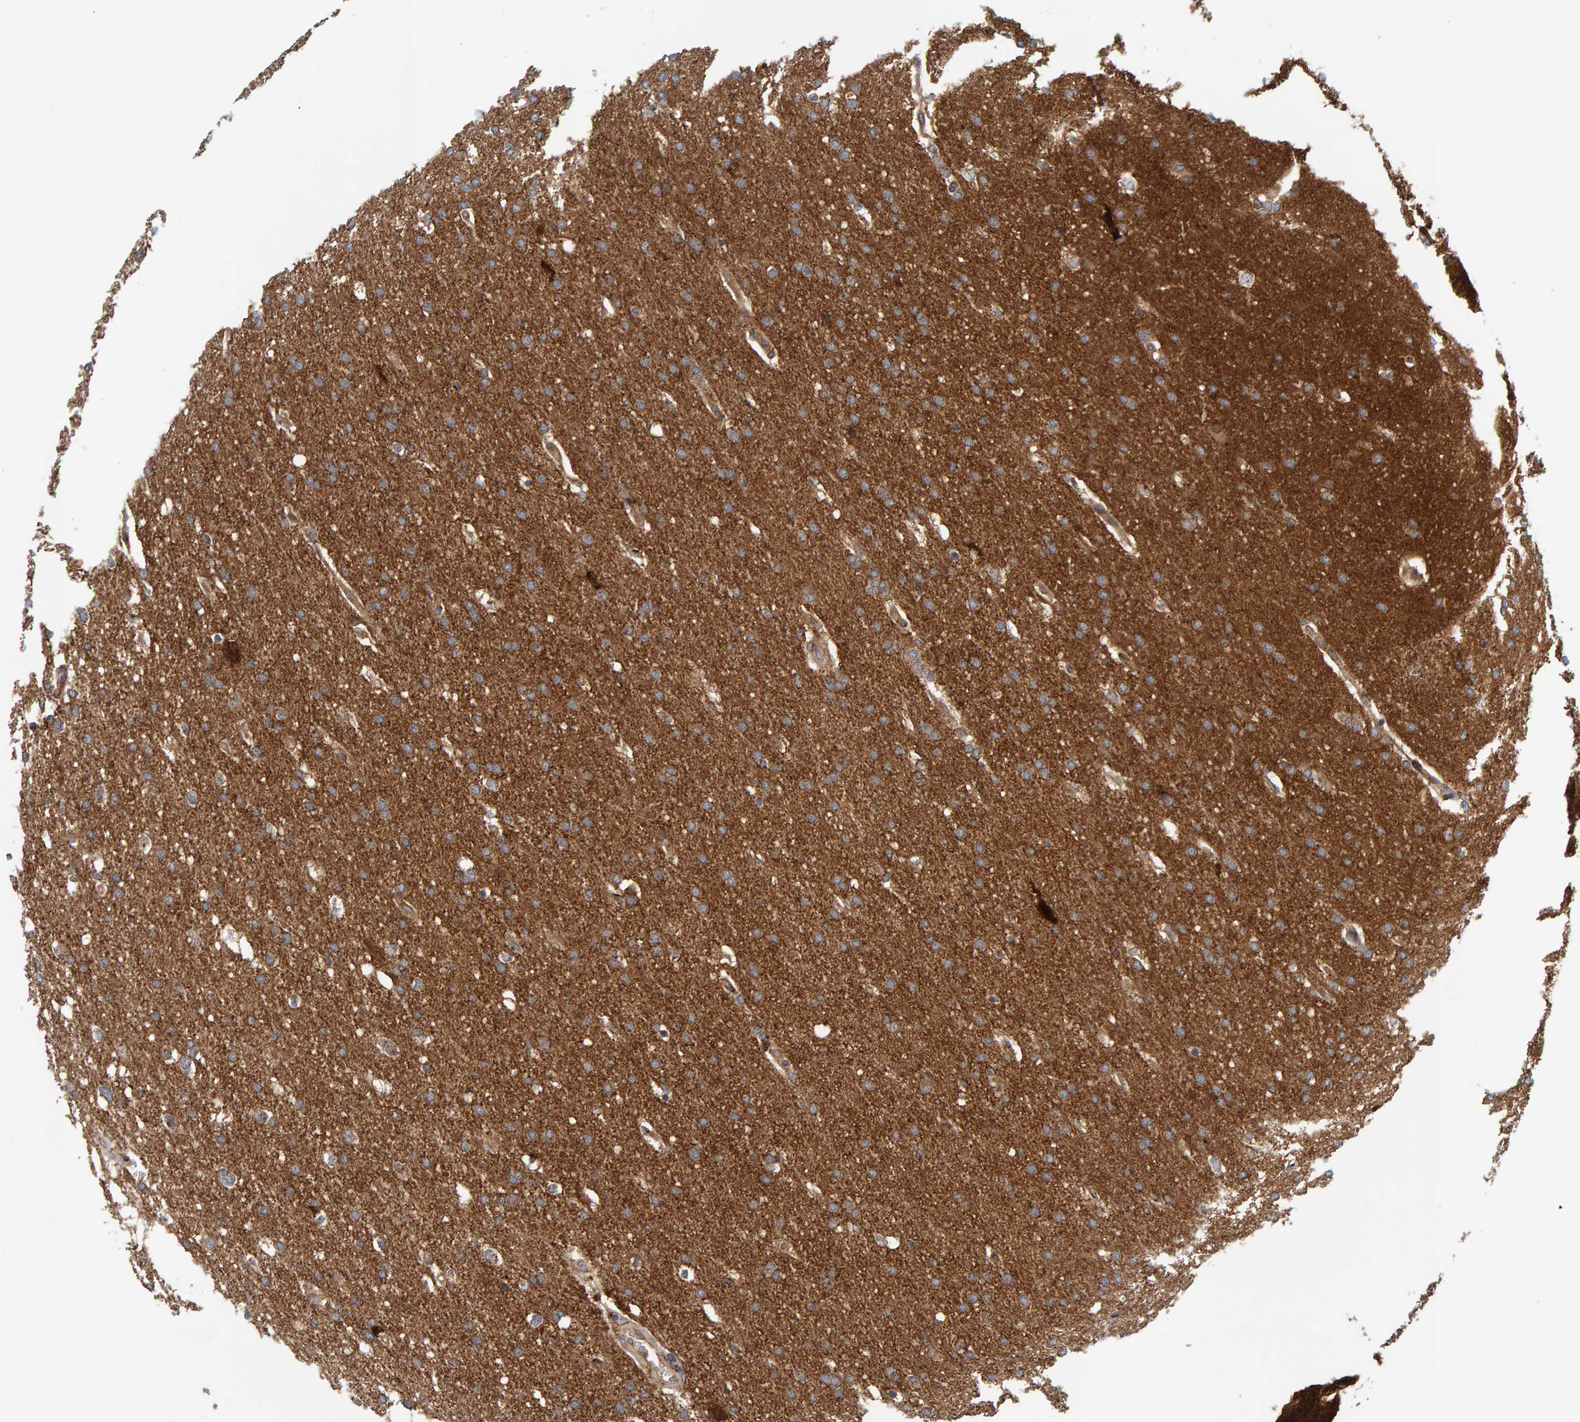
{"staining": {"intensity": "moderate", "quantity": ">75%", "location": "cytoplasmic/membranous"}, "tissue": "glioma", "cell_type": "Tumor cells", "image_type": "cancer", "snomed": [{"axis": "morphology", "description": "Glioma, malignant, Low grade"}, {"axis": "topography", "description": "Brain"}], "caption": "This is a histology image of immunohistochemistry staining of glioma, which shows moderate positivity in the cytoplasmic/membranous of tumor cells.", "gene": "BAIAP2", "patient": {"sex": "female", "age": 37}}